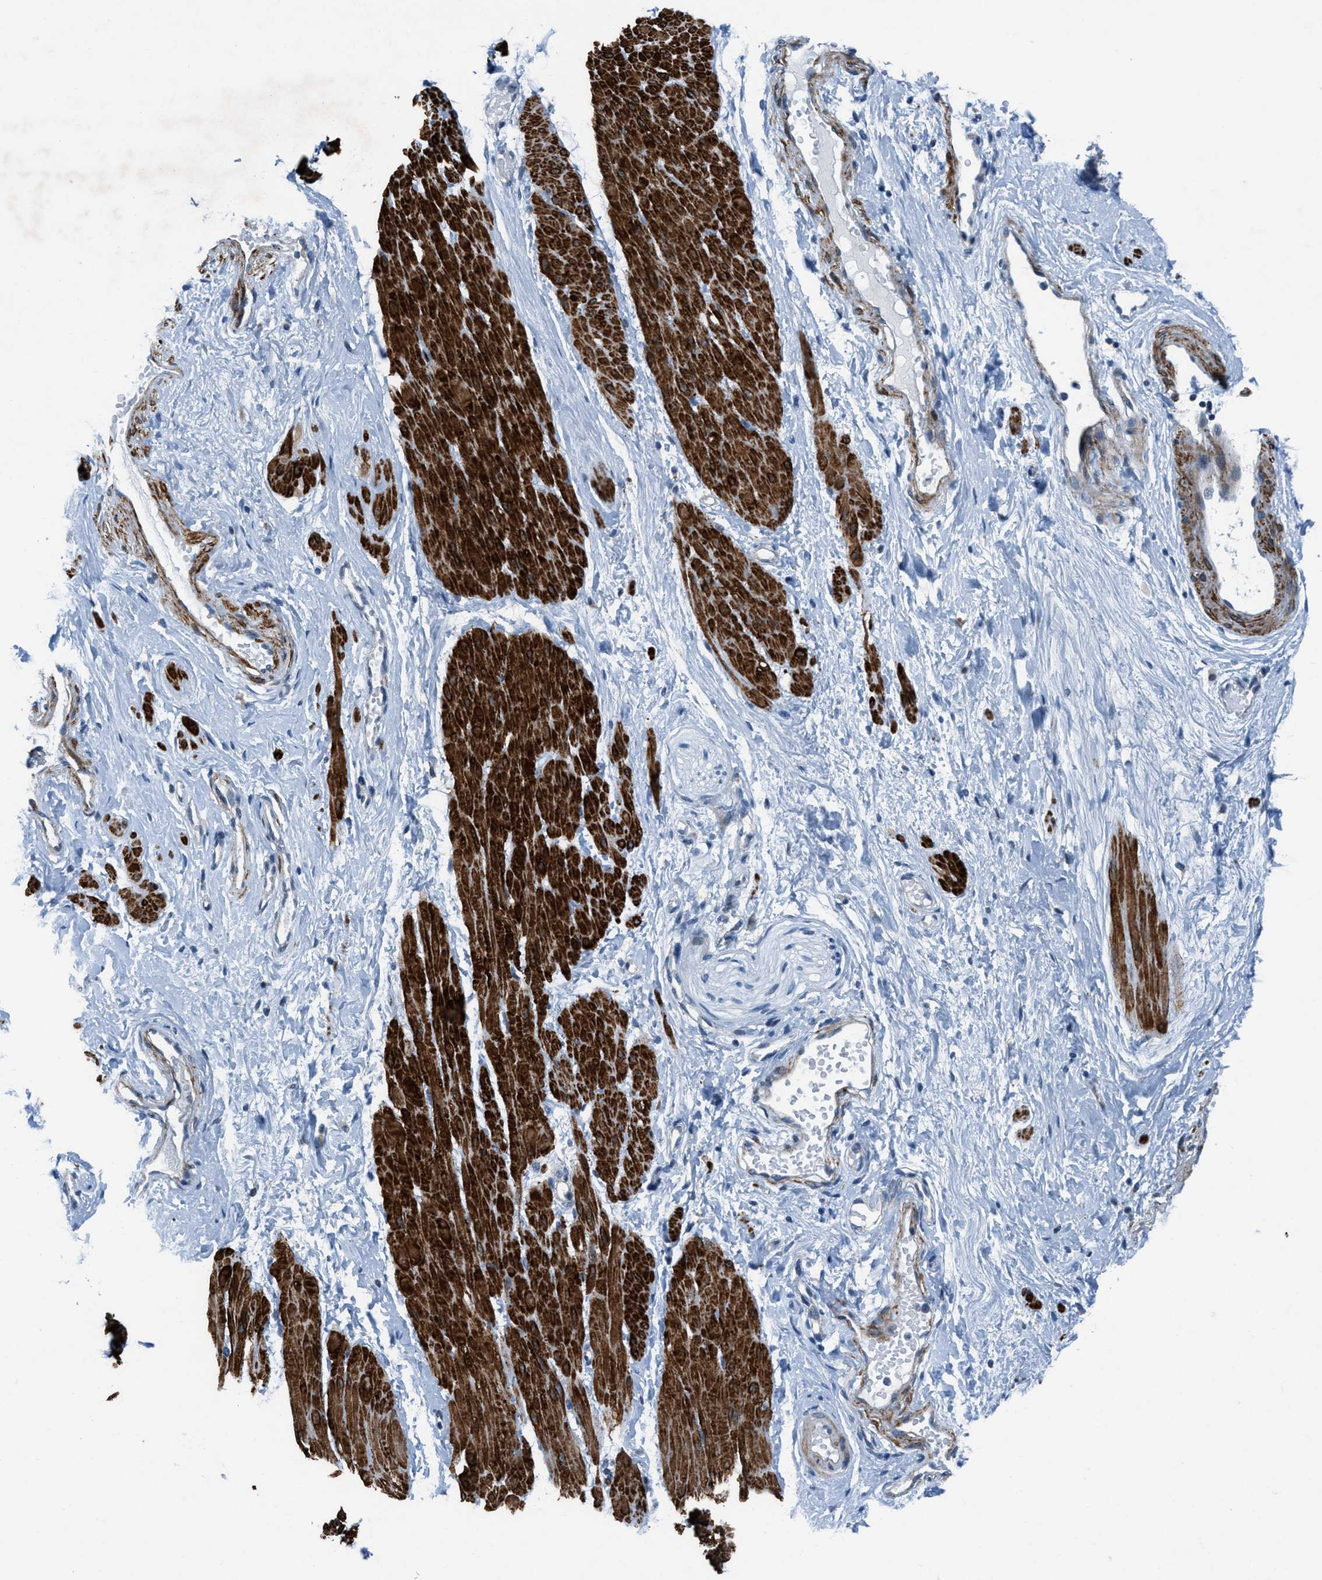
{"staining": {"intensity": "negative", "quantity": "none", "location": "none"}, "tissue": "adipose tissue", "cell_type": "Adipocytes", "image_type": "normal", "snomed": [{"axis": "morphology", "description": "Normal tissue, NOS"}, {"axis": "topography", "description": "Soft tissue"}, {"axis": "topography", "description": "Vascular tissue"}], "caption": "Immunohistochemical staining of normal human adipose tissue exhibits no significant staining in adipocytes.", "gene": "MFSD13A", "patient": {"sex": "female", "age": 35}}